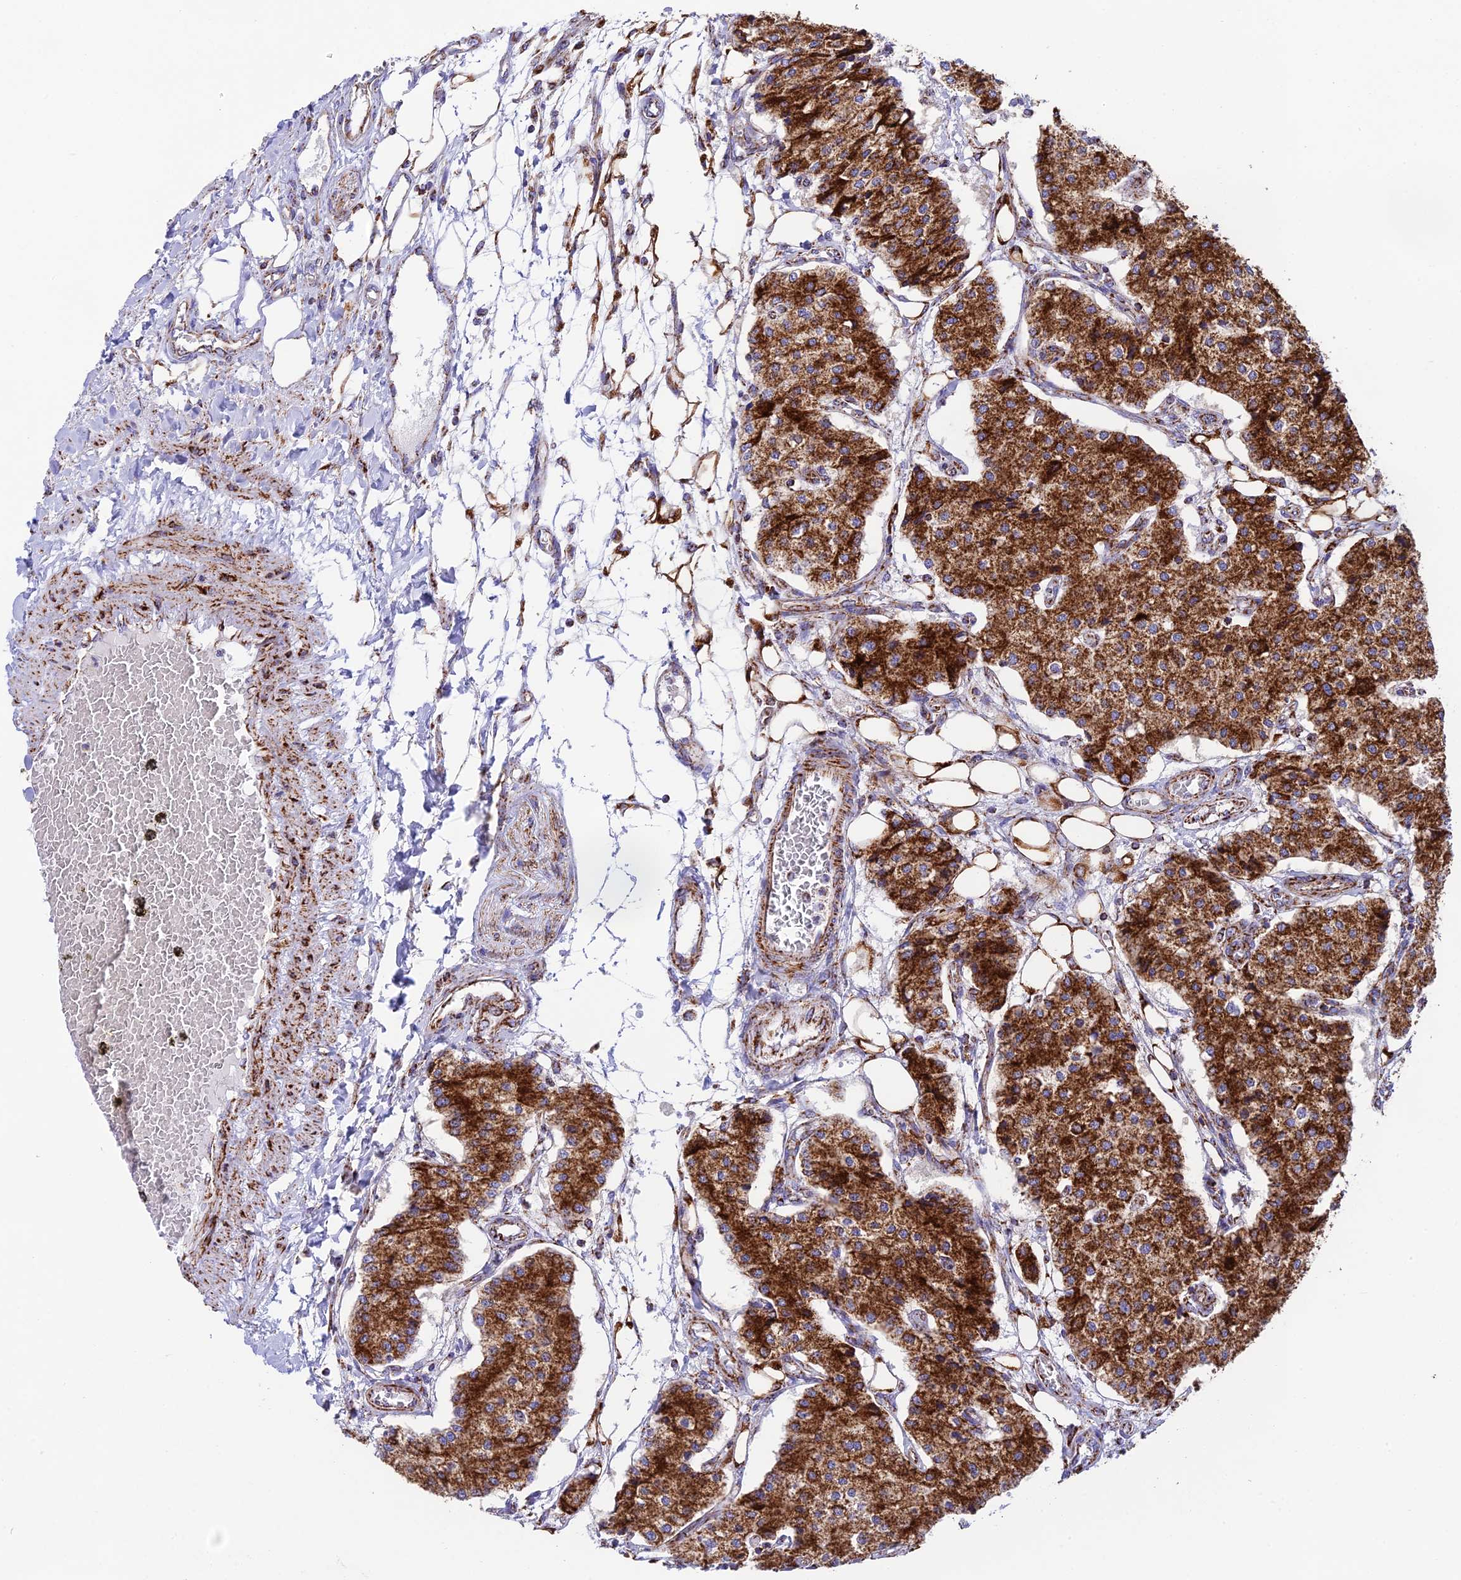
{"staining": {"intensity": "strong", "quantity": ">75%", "location": "cytoplasmic/membranous"}, "tissue": "carcinoid", "cell_type": "Tumor cells", "image_type": "cancer", "snomed": [{"axis": "morphology", "description": "Carcinoid, malignant, NOS"}, {"axis": "topography", "description": "Colon"}], "caption": "Carcinoid stained with a protein marker shows strong staining in tumor cells.", "gene": "CHCHD3", "patient": {"sex": "female", "age": 52}}